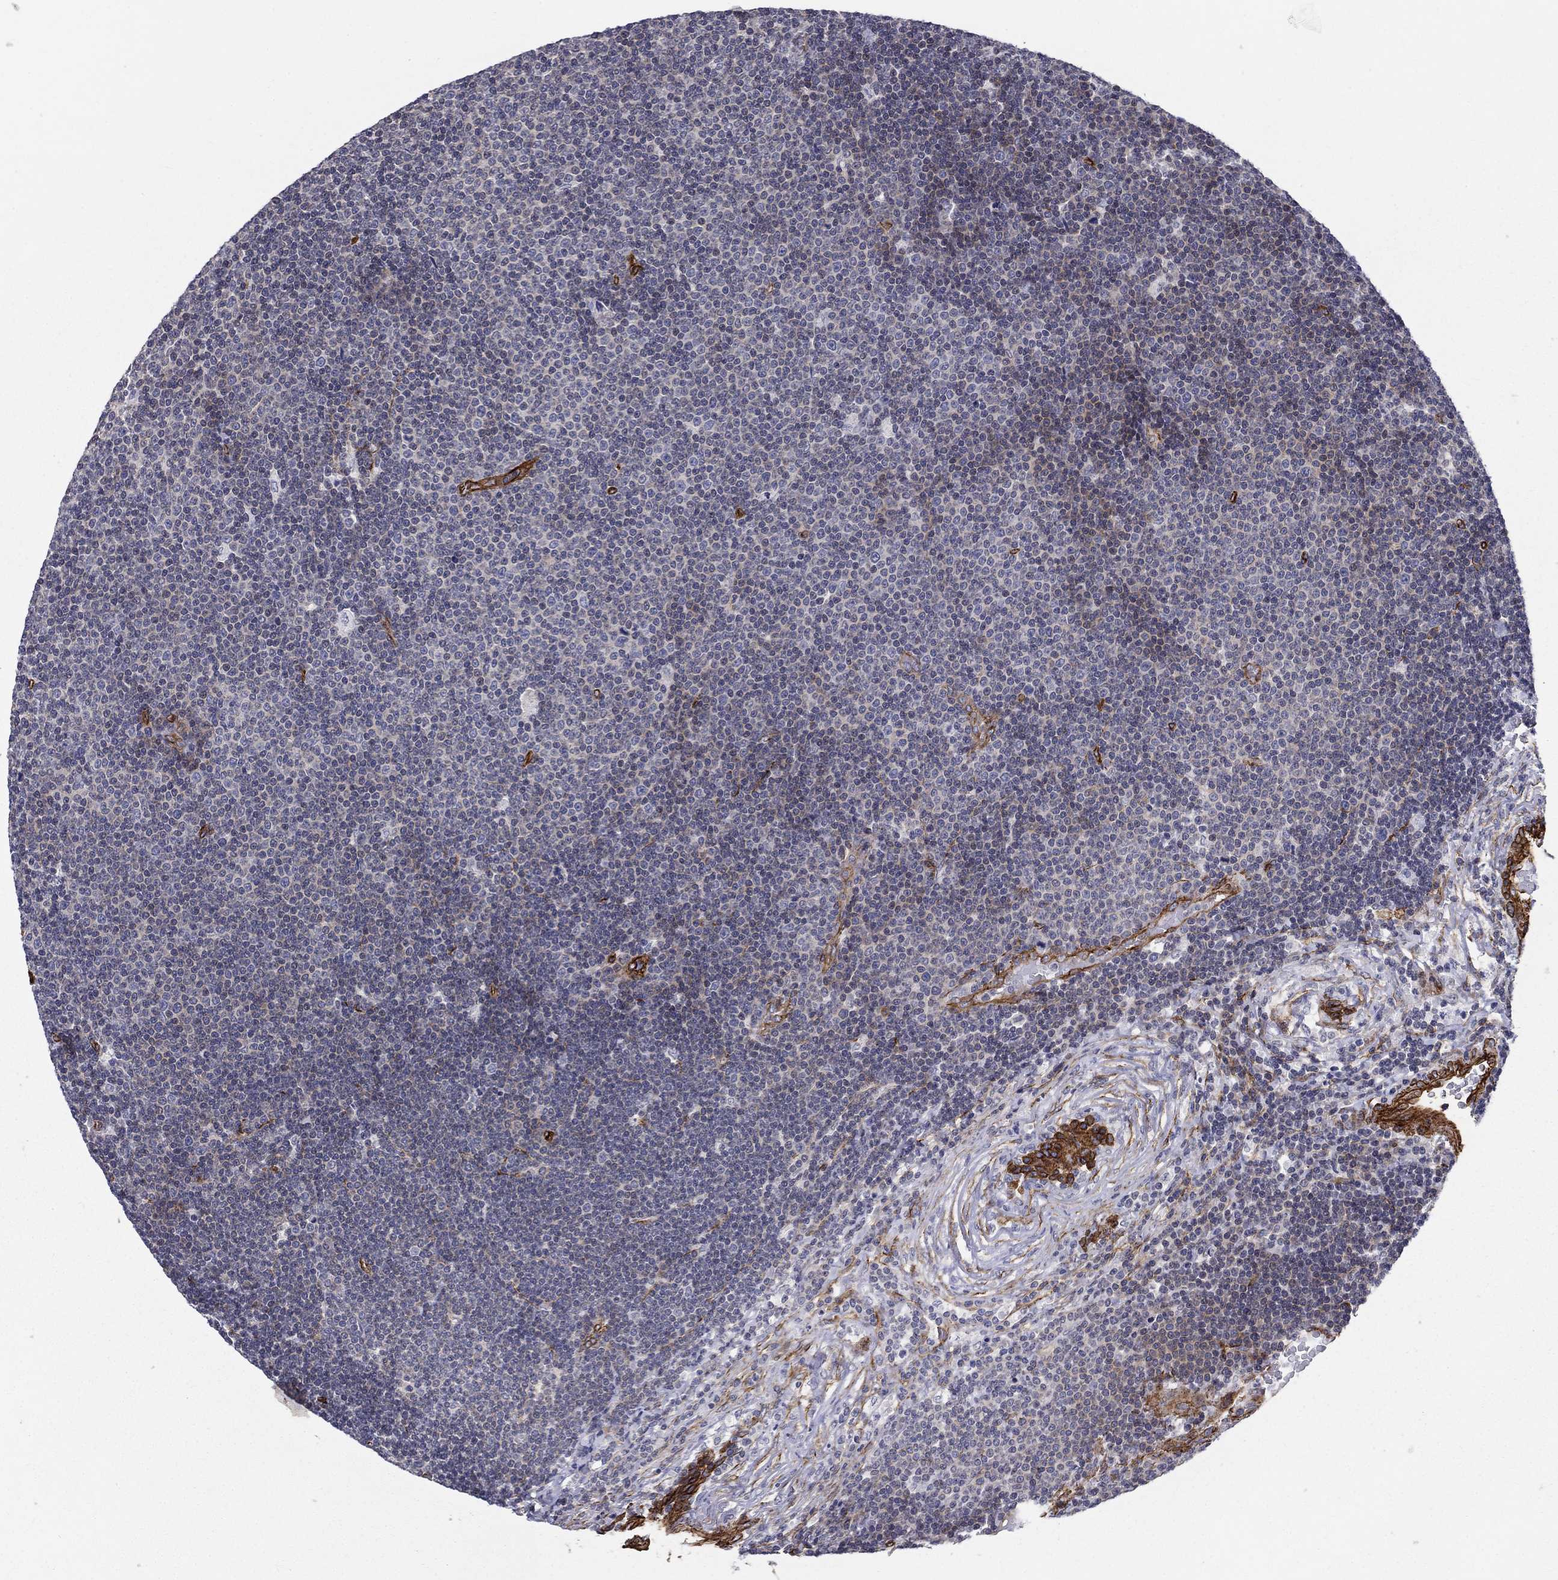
{"staining": {"intensity": "weak", "quantity": "<25%", "location": "cytoplasmic/membranous"}, "tissue": "lymphoma", "cell_type": "Tumor cells", "image_type": "cancer", "snomed": [{"axis": "morphology", "description": "Malignant lymphoma, non-Hodgkin's type, Low grade"}, {"axis": "topography", "description": "Brain"}], "caption": "Immunohistochemical staining of lymphoma displays no significant expression in tumor cells.", "gene": "SYNC", "patient": {"sex": "female", "age": 66}}